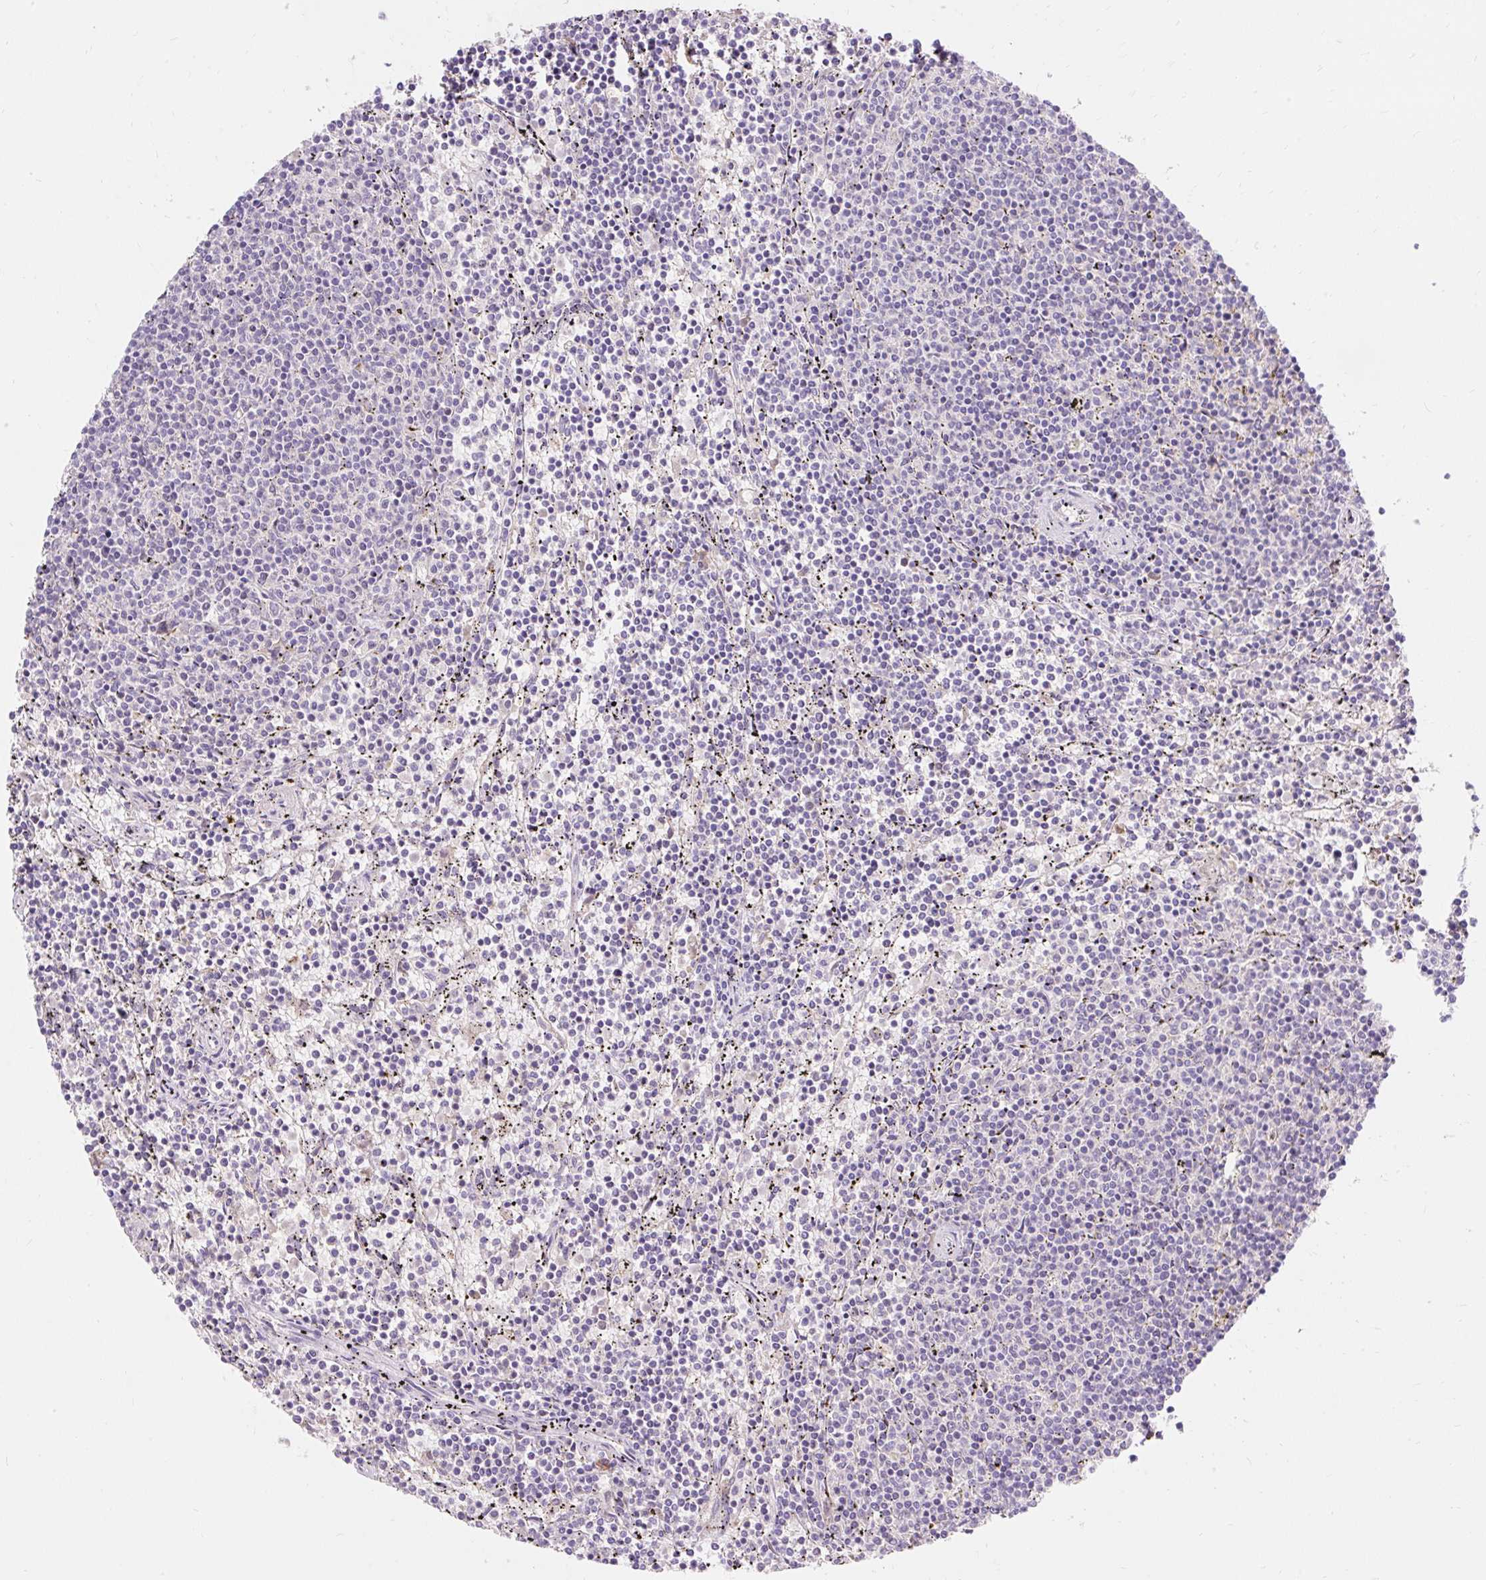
{"staining": {"intensity": "negative", "quantity": "none", "location": "none"}, "tissue": "lymphoma", "cell_type": "Tumor cells", "image_type": "cancer", "snomed": [{"axis": "morphology", "description": "Malignant lymphoma, non-Hodgkin's type, Low grade"}, {"axis": "topography", "description": "Spleen"}], "caption": "Tumor cells show no significant protein staining in low-grade malignant lymphoma, non-Hodgkin's type.", "gene": "SEC63", "patient": {"sex": "female", "age": 50}}